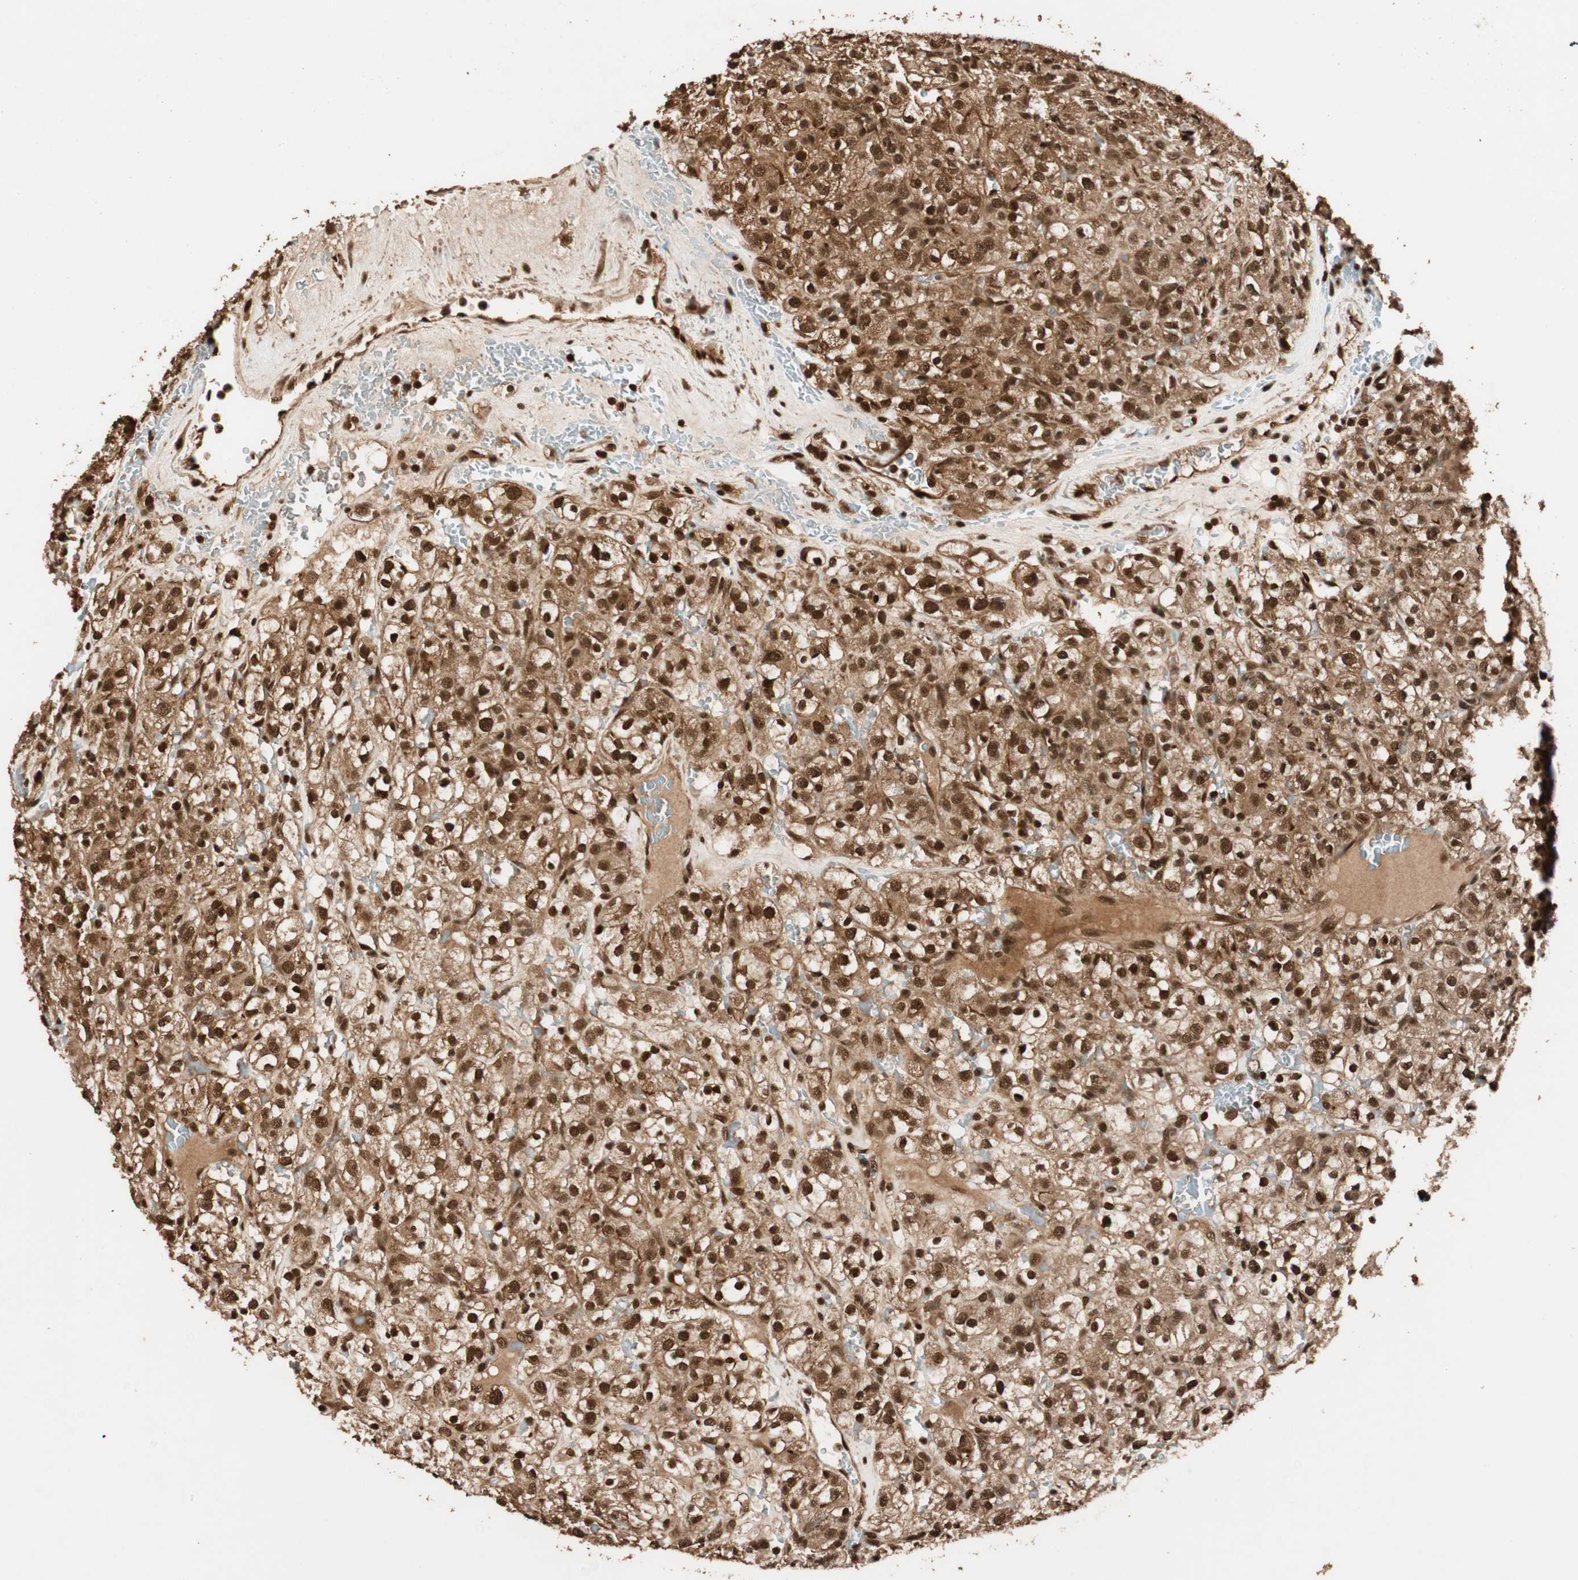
{"staining": {"intensity": "strong", "quantity": ">75%", "location": "cytoplasmic/membranous,nuclear"}, "tissue": "renal cancer", "cell_type": "Tumor cells", "image_type": "cancer", "snomed": [{"axis": "morphology", "description": "Normal tissue, NOS"}, {"axis": "morphology", "description": "Adenocarcinoma, NOS"}, {"axis": "topography", "description": "Kidney"}], "caption": "DAB immunohistochemical staining of human renal adenocarcinoma displays strong cytoplasmic/membranous and nuclear protein expression in about >75% of tumor cells.", "gene": "ALKBH5", "patient": {"sex": "female", "age": 72}}